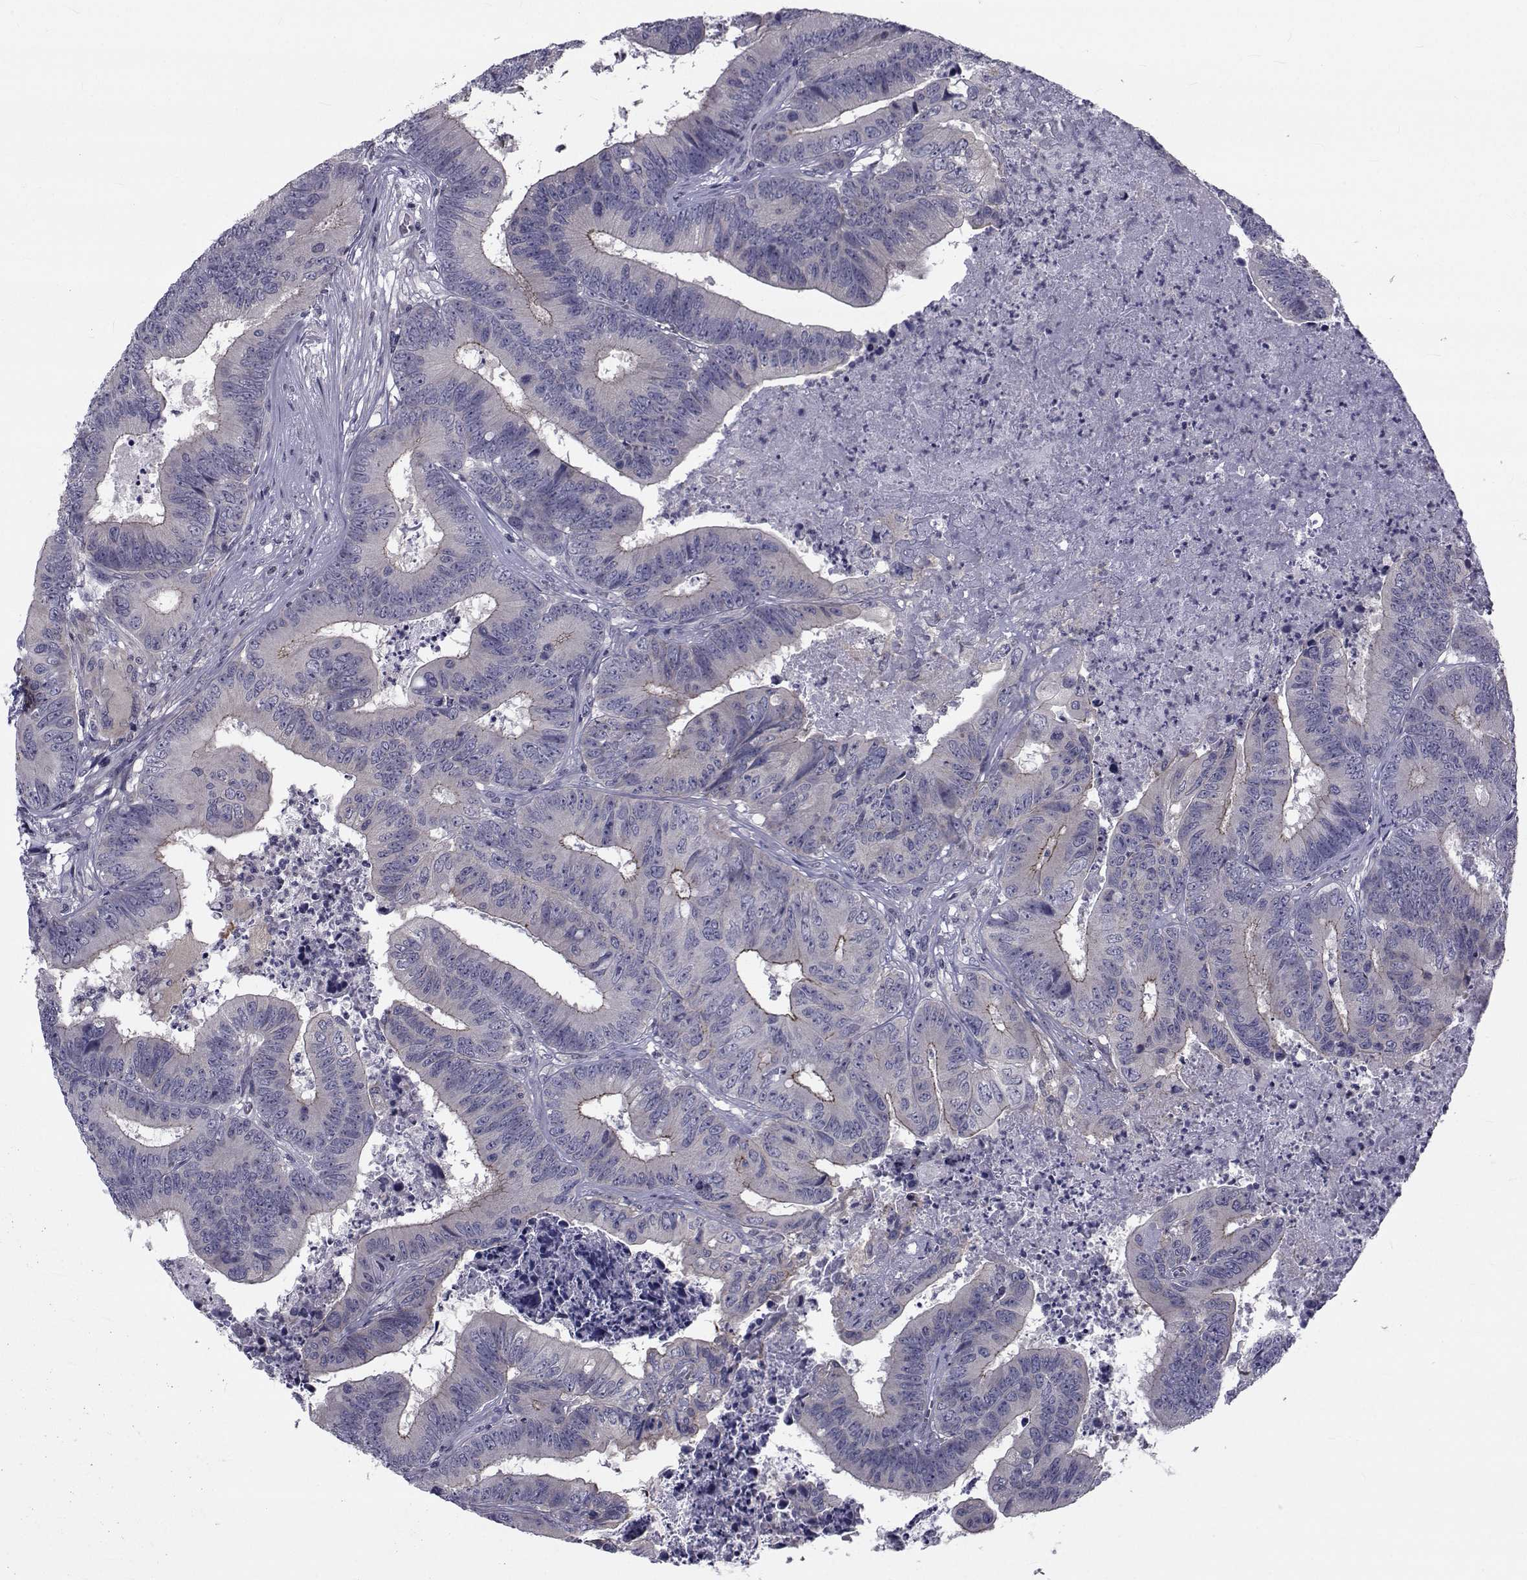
{"staining": {"intensity": "strong", "quantity": "<25%", "location": "cytoplasmic/membranous"}, "tissue": "colorectal cancer", "cell_type": "Tumor cells", "image_type": "cancer", "snomed": [{"axis": "morphology", "description": "Adenocarcinoma, NOS"}, {"axis": "topography", "description": "Colon"}], "caption": "The histopathology image shows a brown stain indicating the presence of a protein in the cytoplasmic/membranous of tumor cells in colorectal adenocarcinoma.", "gene": "SLC30A10", "patient": {"sex": "male", "age": 84}}